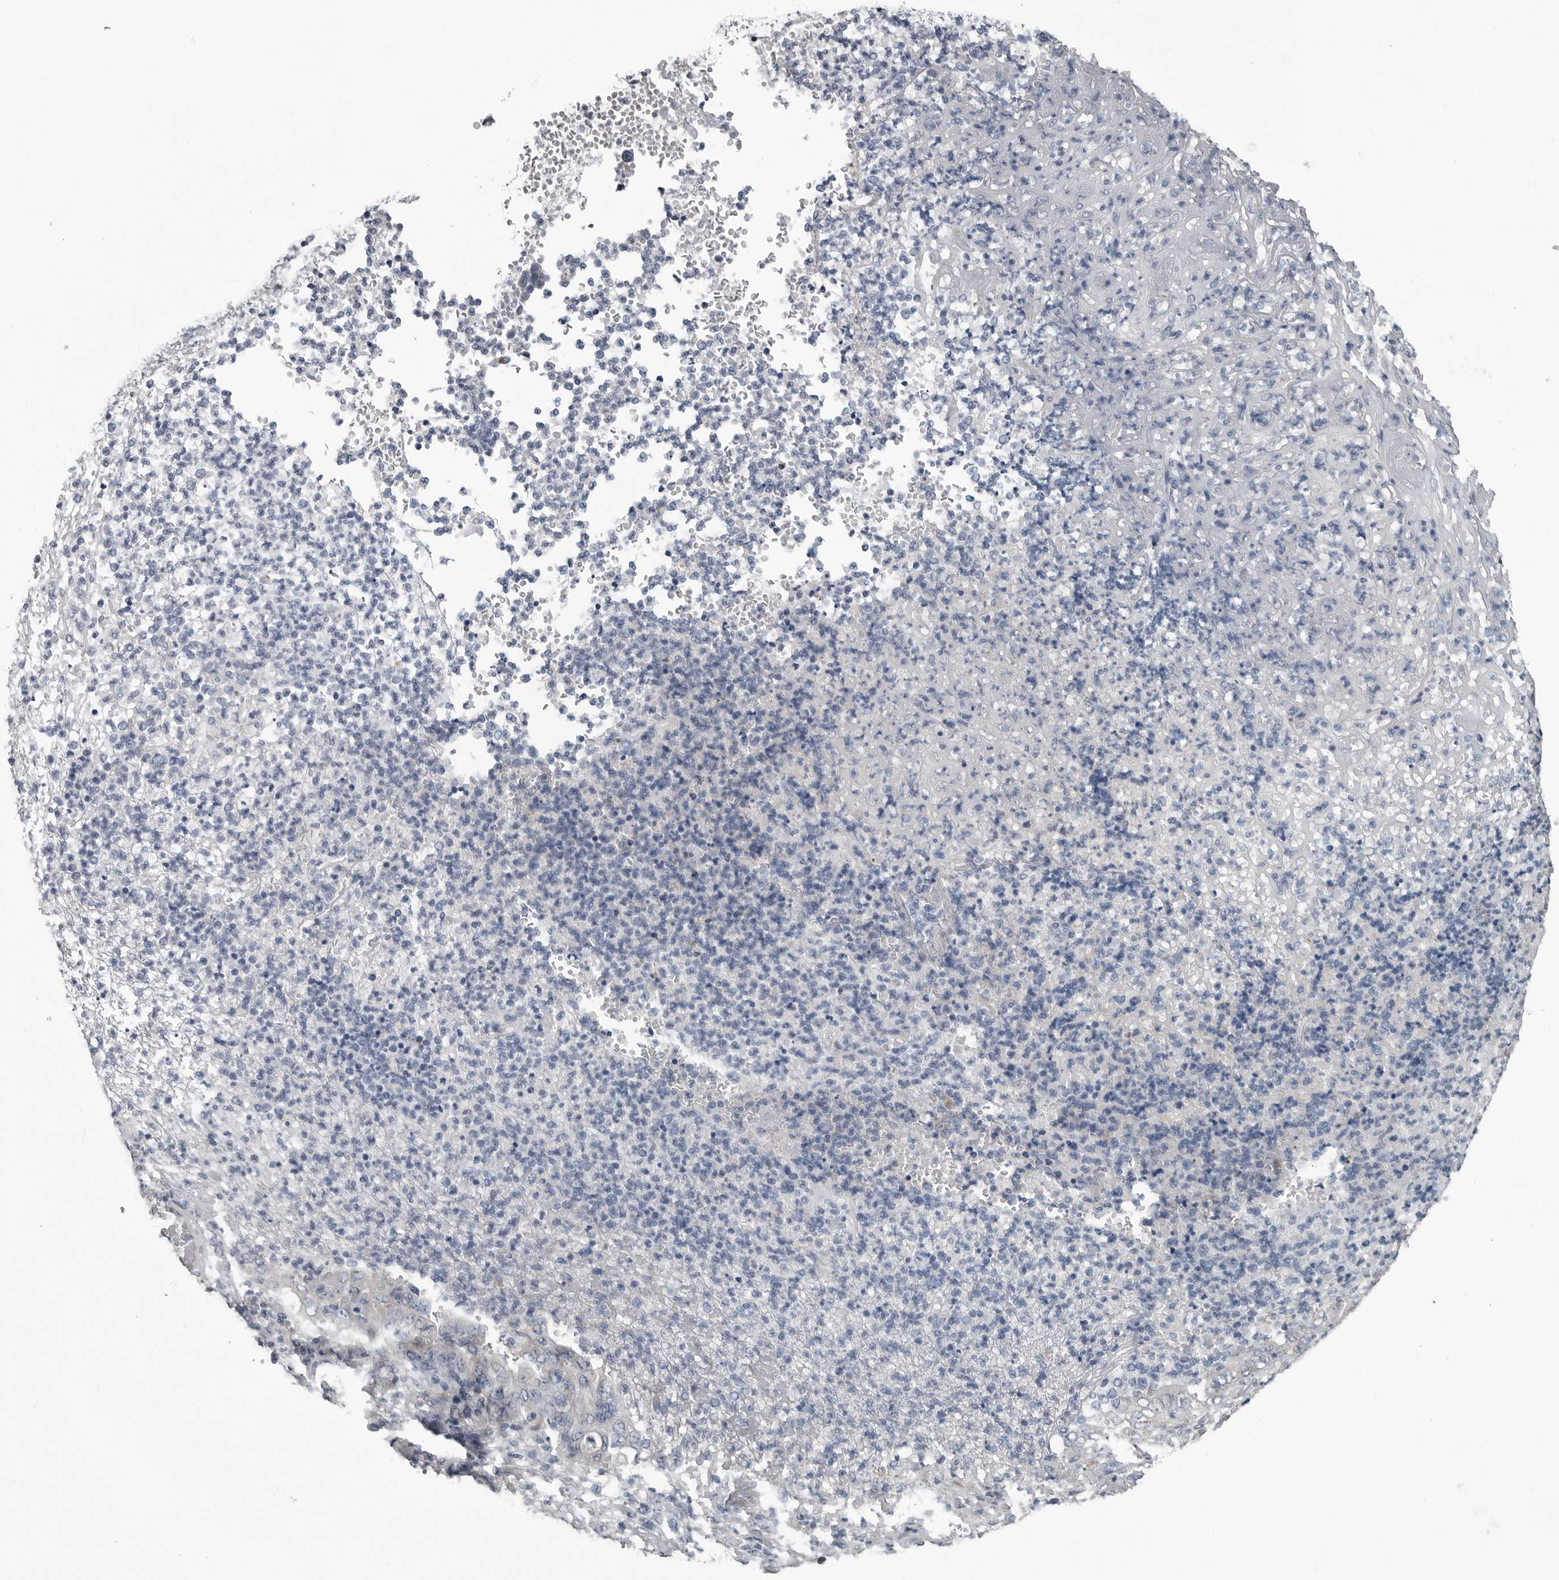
{"staining": {"intensity": "negative", "quantity": "none", "location": "none"}, "tissue": "stomach cancer", "cell_type": "Tumor cells", "image_type": "cancer", "snomed": [{"axis": "morphology", "description": "Adenocarcinoma, NOS"}, {"axis": "topography", "description": "Stomach"}], "caption": "DAB (3,3'-diaminobenzidine) immunohistochemical staining of adenocarcinoma (stomach) displays no significant staining in tumor cells.", "gene": "MYOC", "patient": {"sex": "female", "age": 73}}